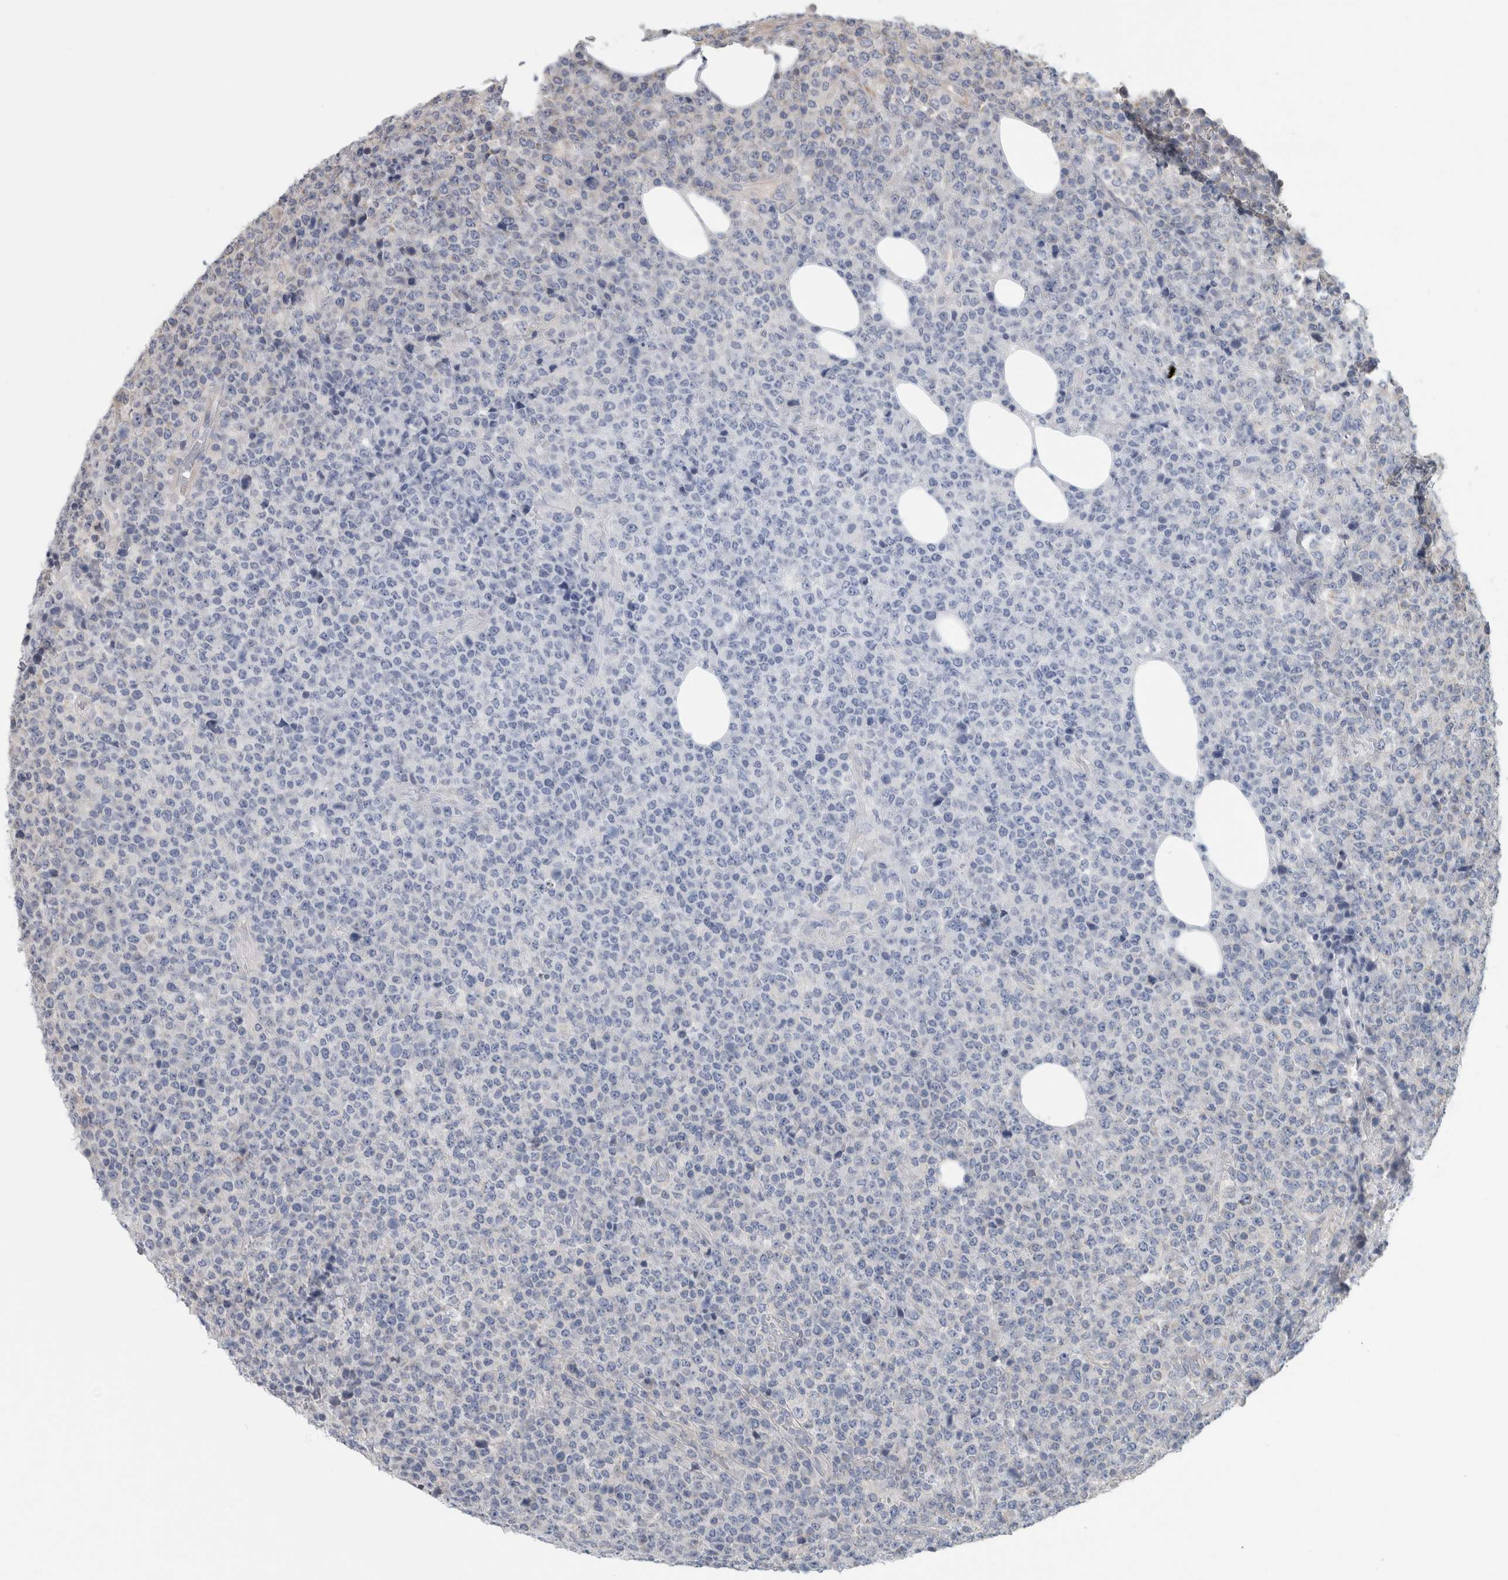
{"staining": {"intensity": "weak", "quantity": "<25%", "location": "cytoplasmic/membranous"}, "tissue": "lymphoma", "cell_type": "Tumor cells", "image_type": "cancer", "snomed": [{"axis": "morphology", "description": "Malignant lymphoma, non-Hodgkin's type, High grade"}, {"axis": "topography", "description": "Lymph node"}], "caption": "Lymphoma stained for a protein using immunohistochemistry exhibits no expression tumor cells.", "gene": "SFXN2", "patient": {"sex": "male", "age": 13}}